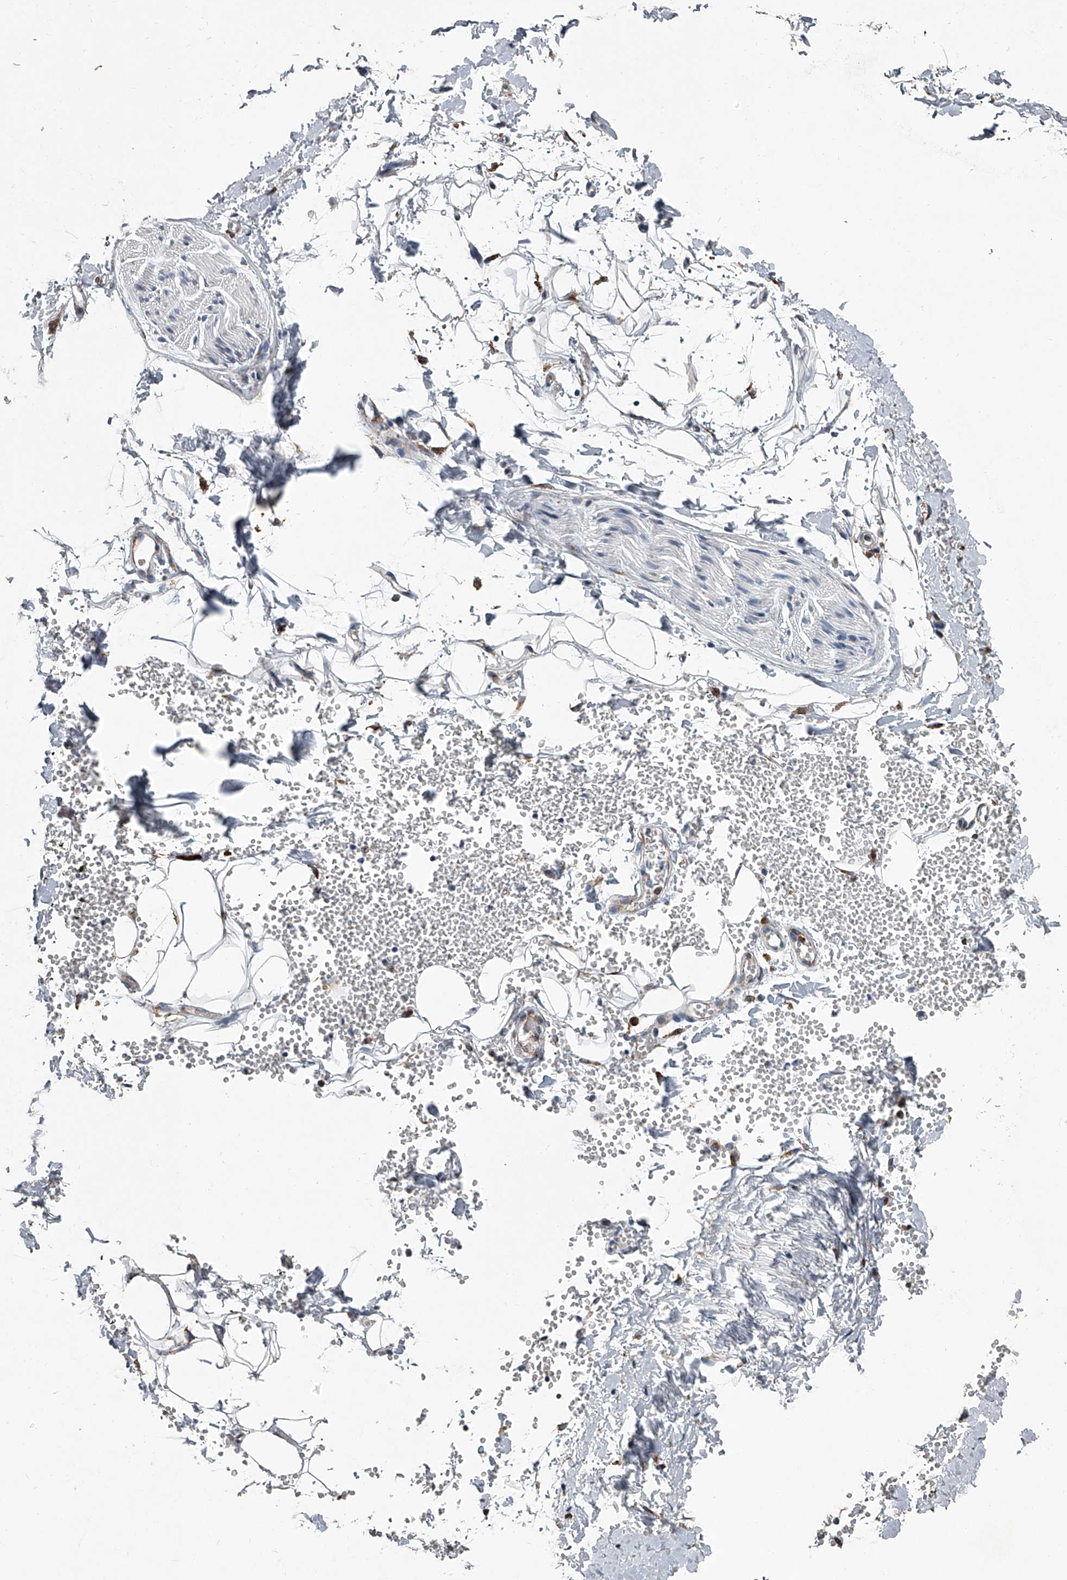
{"staining": {"intensity": "moderate", "quantity": "25%-75%", "location": "cytoplasmic/membranous"}, "tissue": "adipose tissue", "cell_type": "Adipocytes", "image_type": "normal", "snomed": [{"axis": "morphology", "description": "Normal tissue, NOS"}, {"axis": "morphology", "description": "Adenocarcinoma, NOS"}, {"axis": "topography", "description": "Pancreas"}, {"axis": "topography", "description": "Peripheral nerve tissue"}], "caption": "Immunohistochemical staining of normal adipose tissue demonstrates medium levels of moderate cytoplasmic/membranous positivity in about 25%-75% of adipocytes. (DAB IHC with brightfield microscopy, high magnification).", "gene": "TMEM63C", "patient": {"sex": "male", "age": 59}}